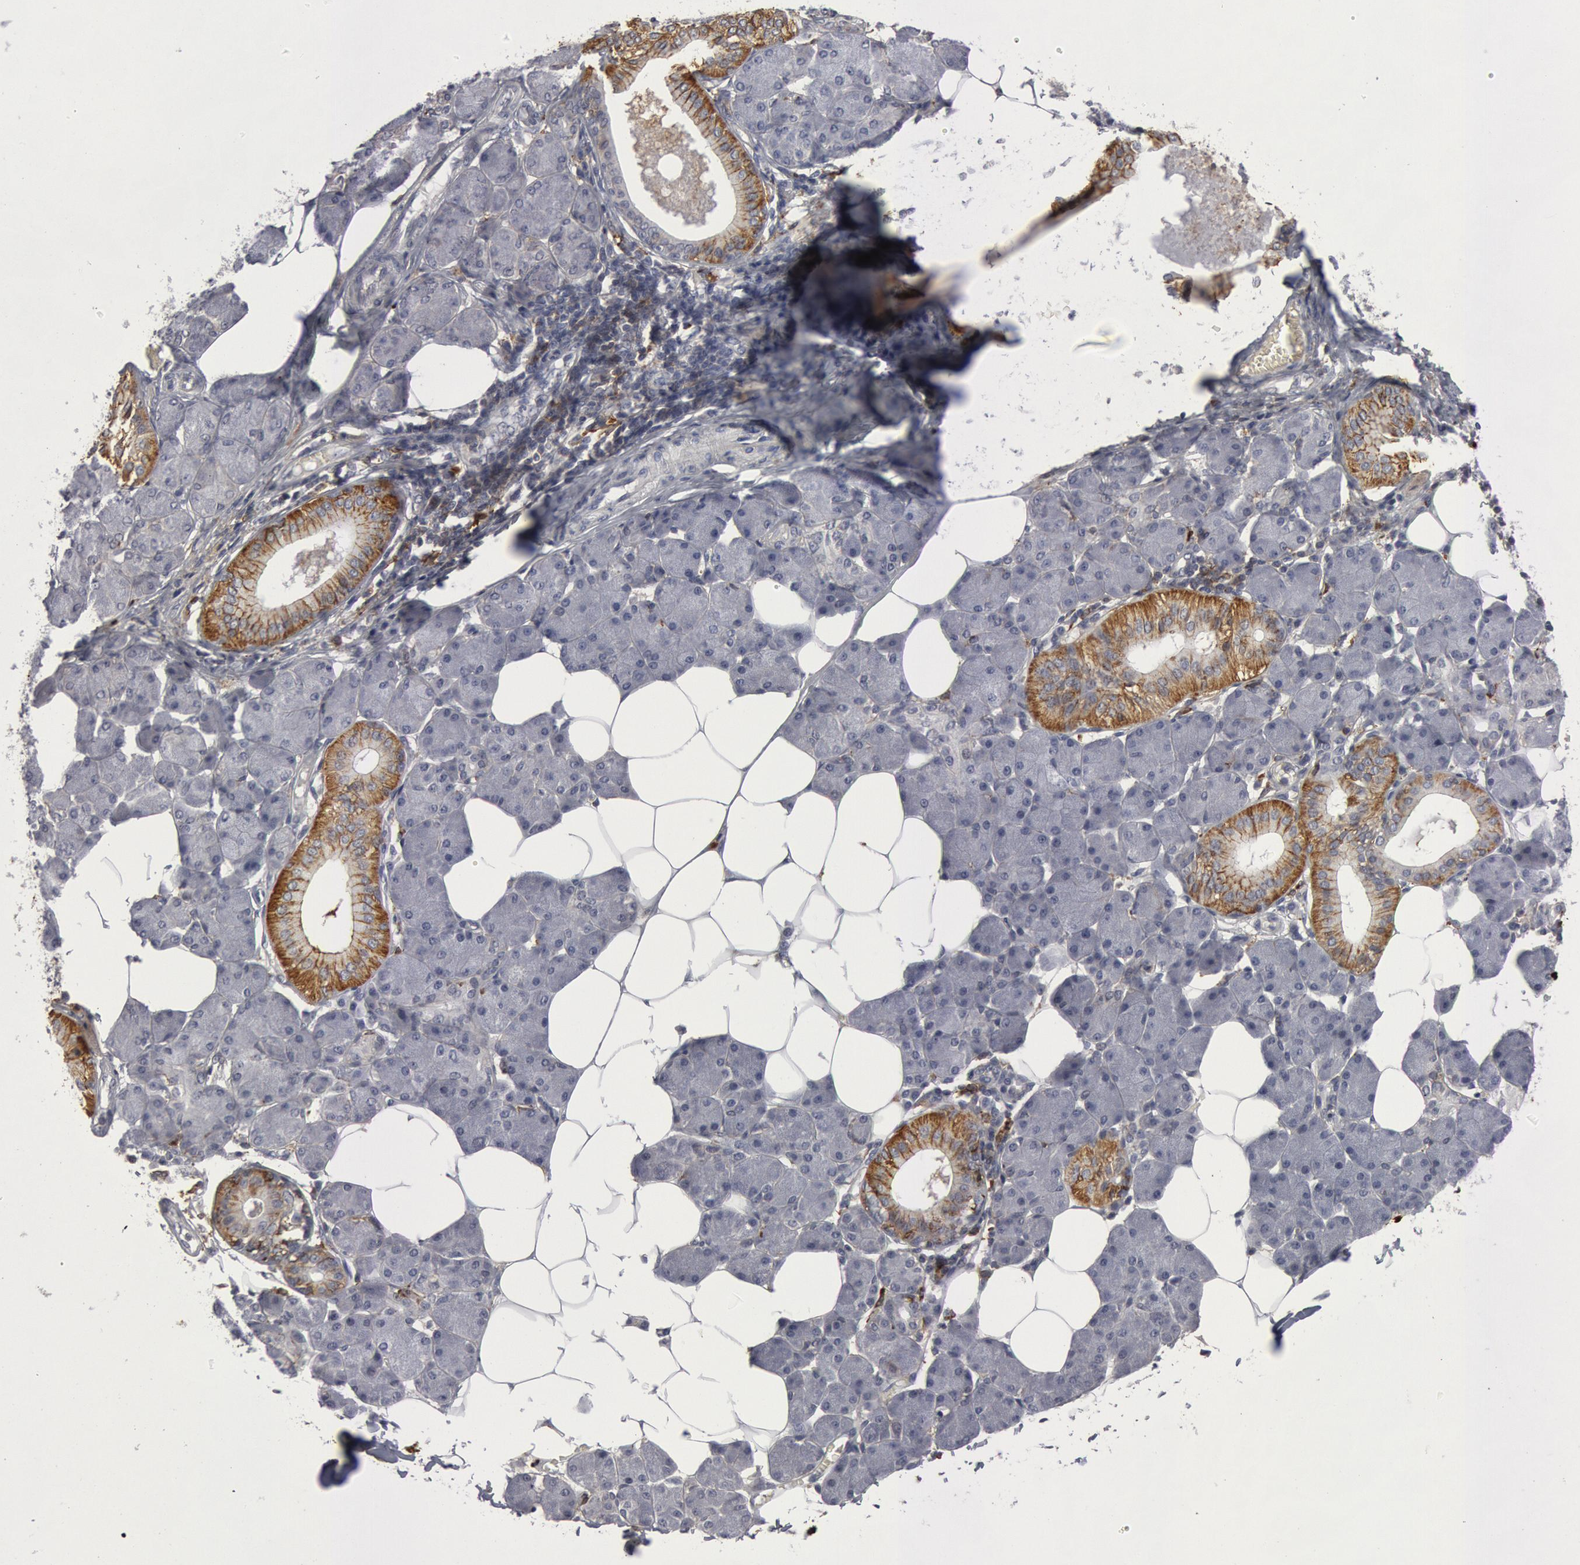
{"staining": {"intensity": "moderate", "quantity": "<25%", "location": "cytoplasmic/membranous"}, "tissue": "salivary gland", "cell_type": "Glandular cells", "image_type": "normal", "snomed": [{"axis": "morphology", "description": "Normal tissue, NOS"}, {"axis": "morphology", "description": "Adenoma, NOS"}, {"axis": "topography", "description": "Salivary gland"}], "caption": "Immunohistochemistry photomicrograph of benign human salivary gland stained for a protein (brown), which shows low levels of moderate cytoplasmic/membranous positivity in approximately <25% of glandular cells.", "gene": "C1QC", "patient": {"sex": "female", "age": 32}}